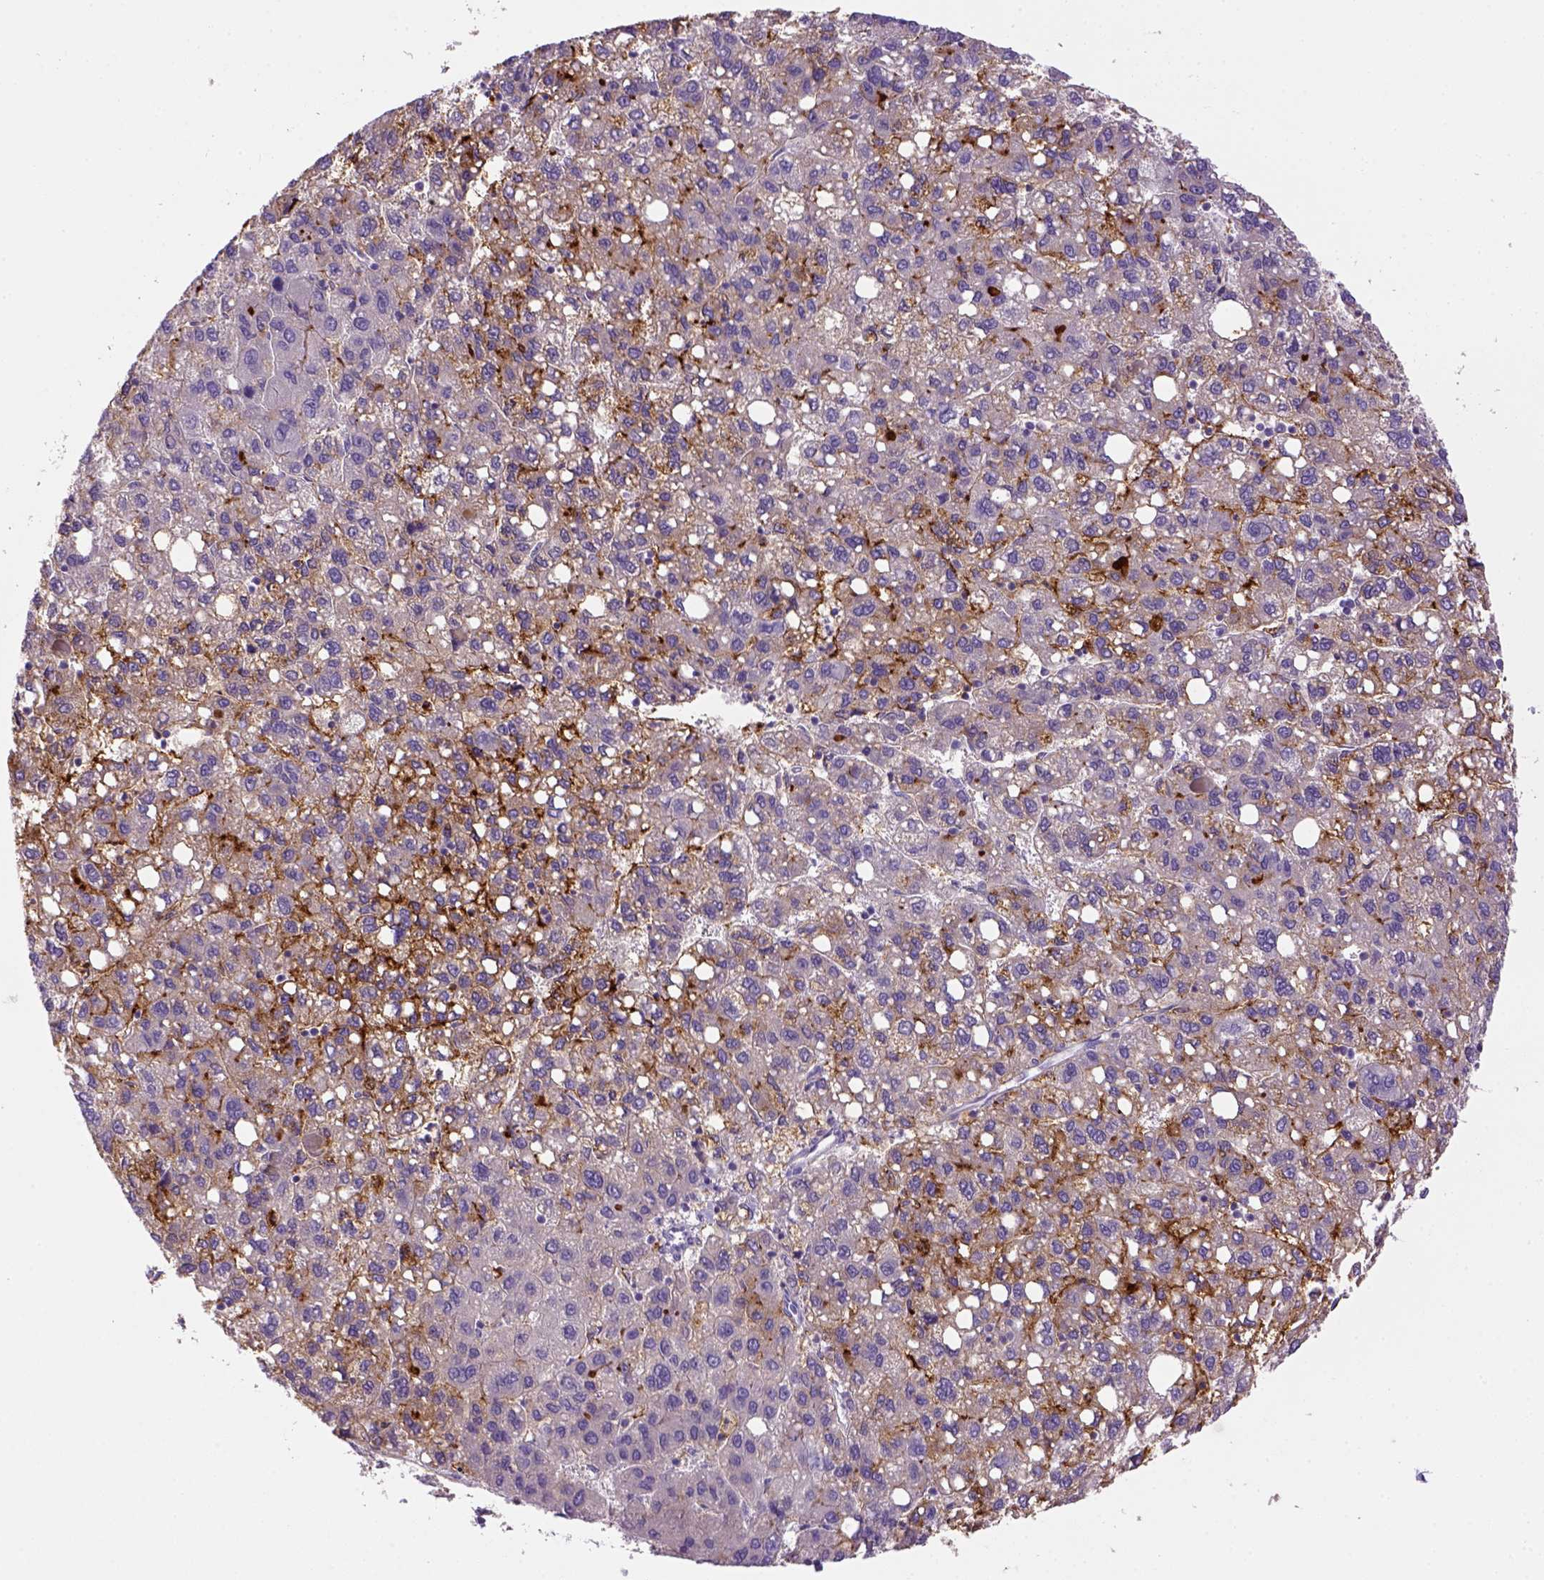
{"staining": {"intensity": "negative", "quantity": "none", "location": "none"}, "tissue": "liver cancer", "cell_type": "Tumor cells", "image_type": "cancer", "snomed": [{"axis": "morphology", "description": "Carcinoma, Hepatocellular, NOS"}, {"axis": "topography", "description": "Liver"}], "caption": "Tumor cells are negative for protein expression in human liver hepatocellular carcinoma. The staining was performed using DAB (3,3'-diaminobenzidine) to visualize the protein expression in brown, while the nuclei were stained in blue with hematoxylin (Magnification: 20x).", "gene": "CD14", "patient": {"sex": "female", "age": 82}}